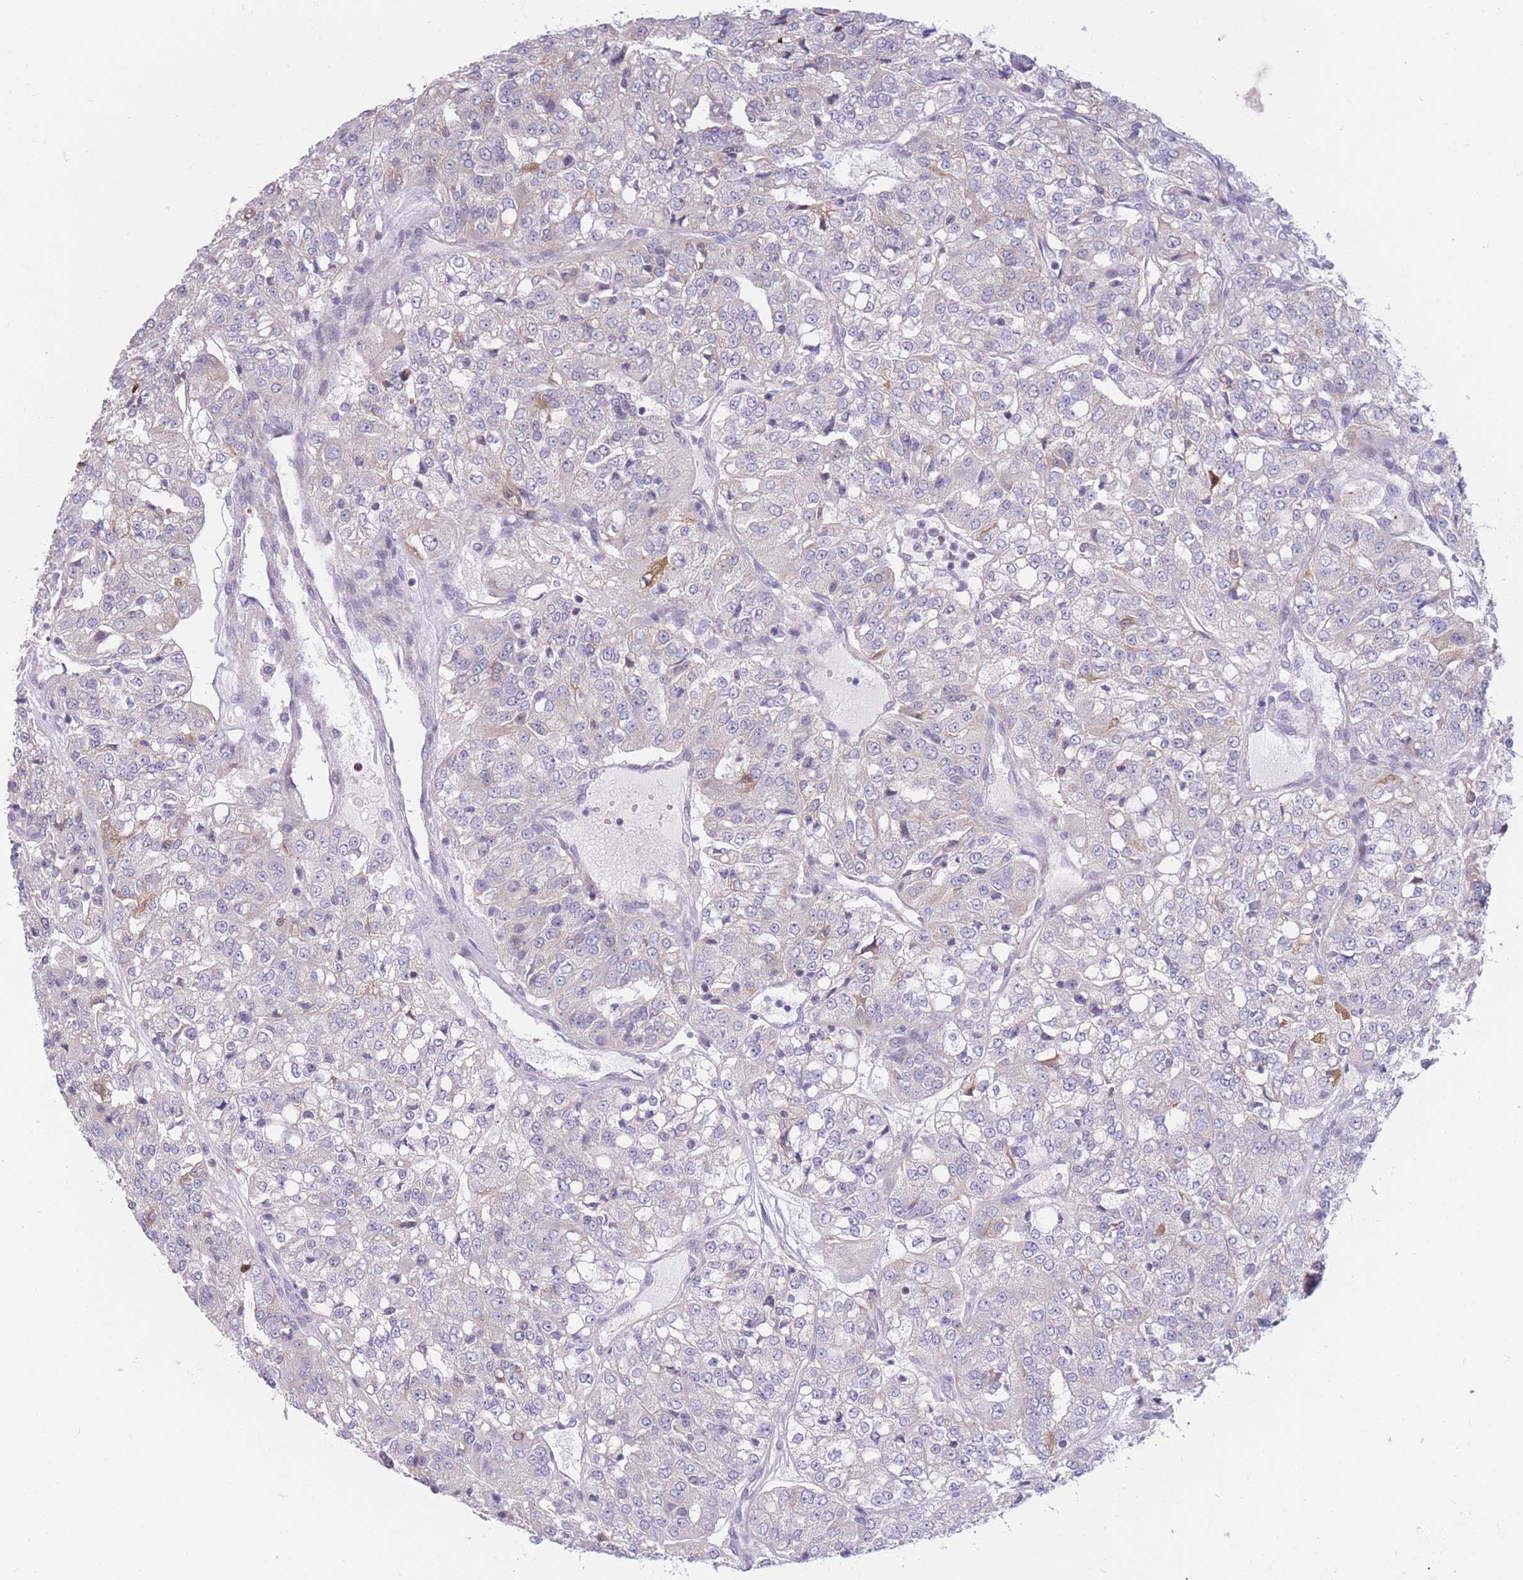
{"staining": {"intensity": "negative", "quantity": "none", "location": "none"}, "tissue": "renal cancer", "cell_type": "Tumor cells", "image_type": "cancer", "snomed": [{"axis": "morphology", "description": "Adenocarcinoma, NOS"}, {"axis": "topography", "description": "Kidney"}], "caption": "An image of human adenocarcinoma (renal) is negative for staining in tumor cells.", "gene": "PDE4A", "patient": {"sex": "female", "age": 63}}